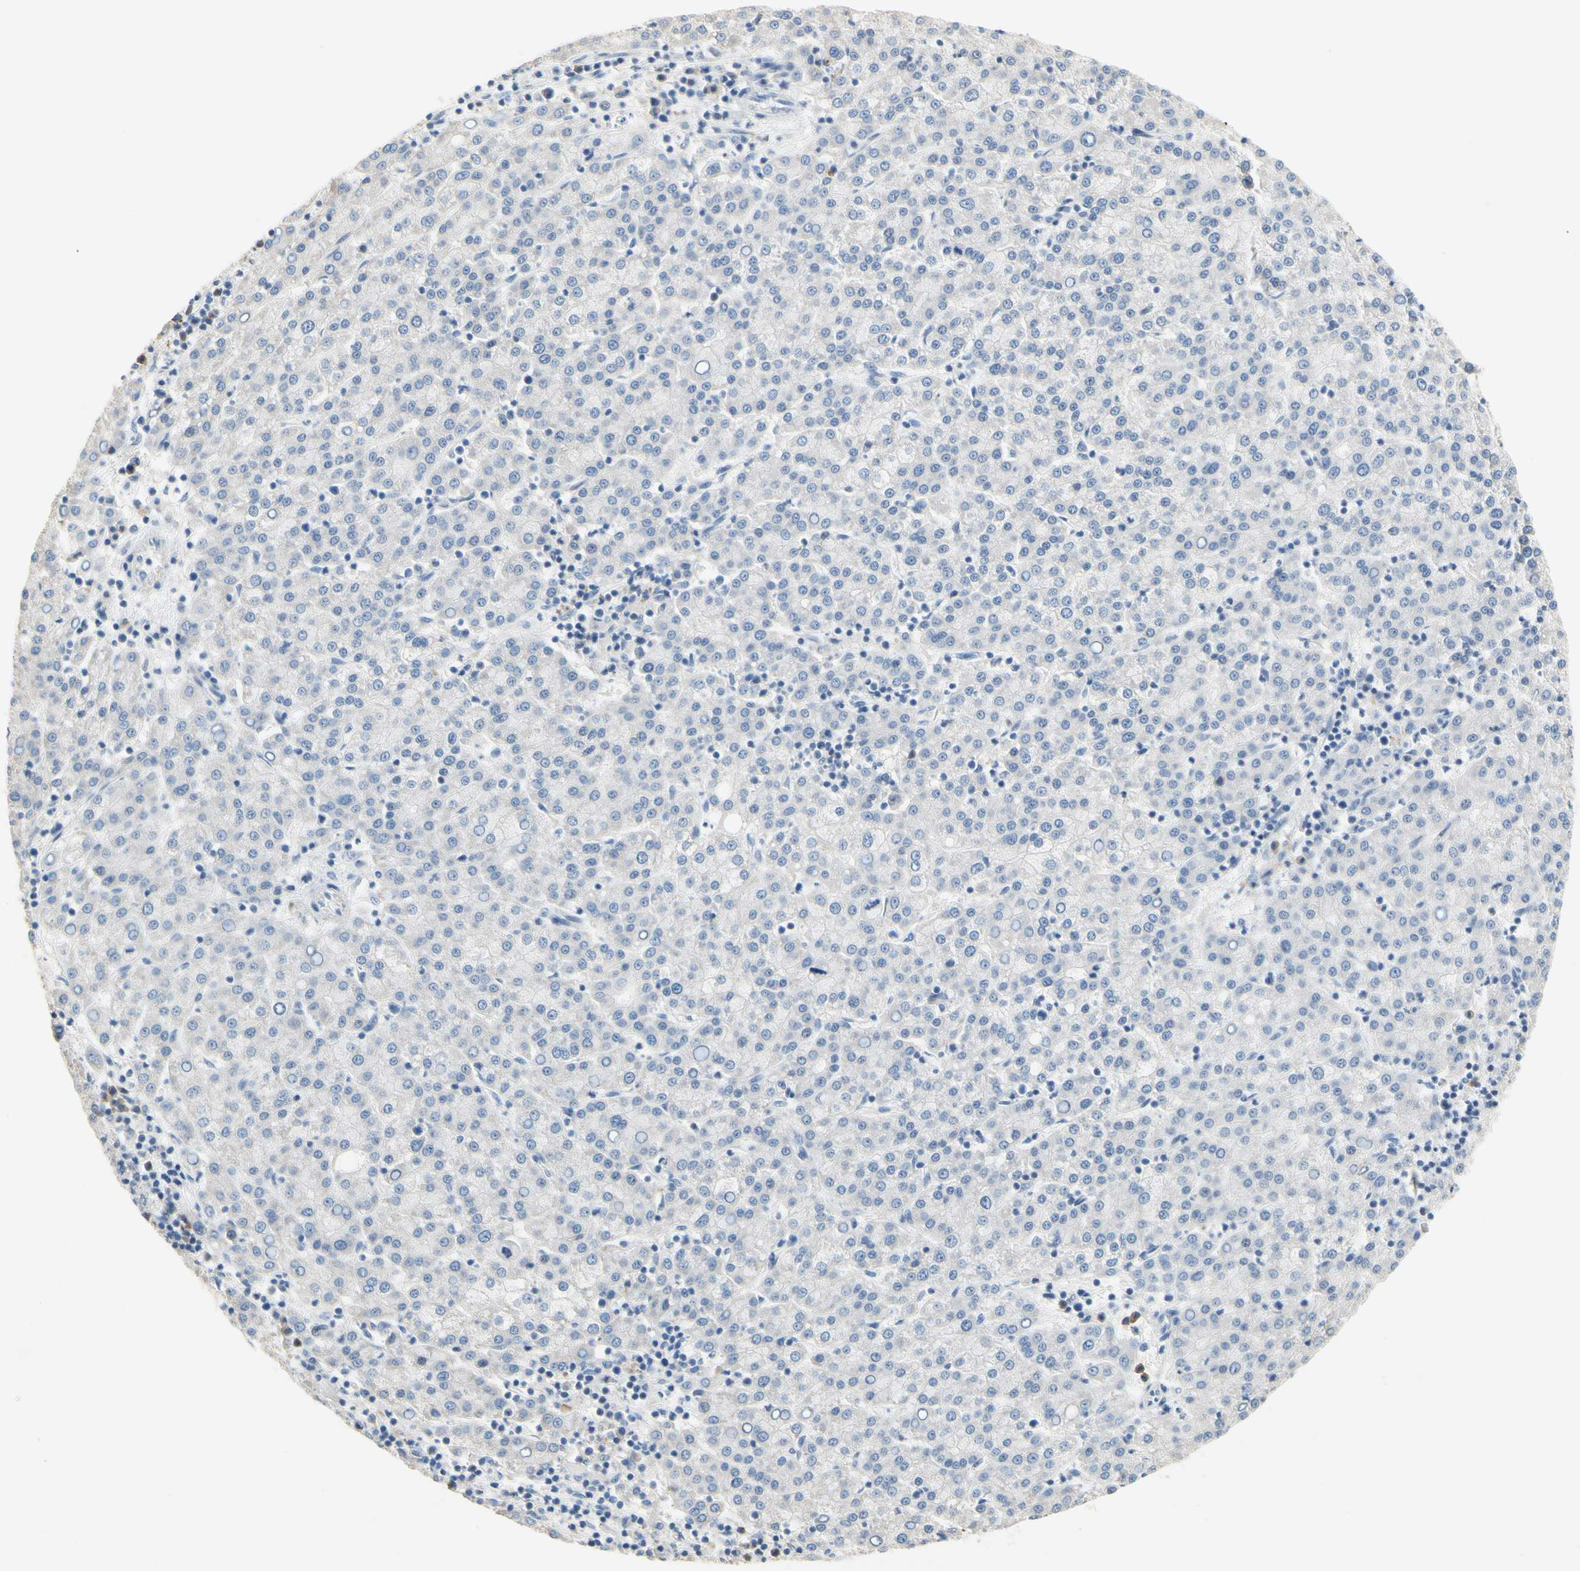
{"staining": {"intensity": "negative", "quantity": "none", "location": "none"}, "tissue": "liver cancer", "cell_type": "Tumor cells", "image_type": "cancer", "snomed": [{"axis": "morphology", "description": "Carcinoma, Hepatocellular, NOS"}, {"axis": "topography", "description": "Liver"}], "caption": "Tumor cells show no significant expression in liver cancer.", "gene": "CCM2L", "patient": {"sex": "female", "age": 58}}